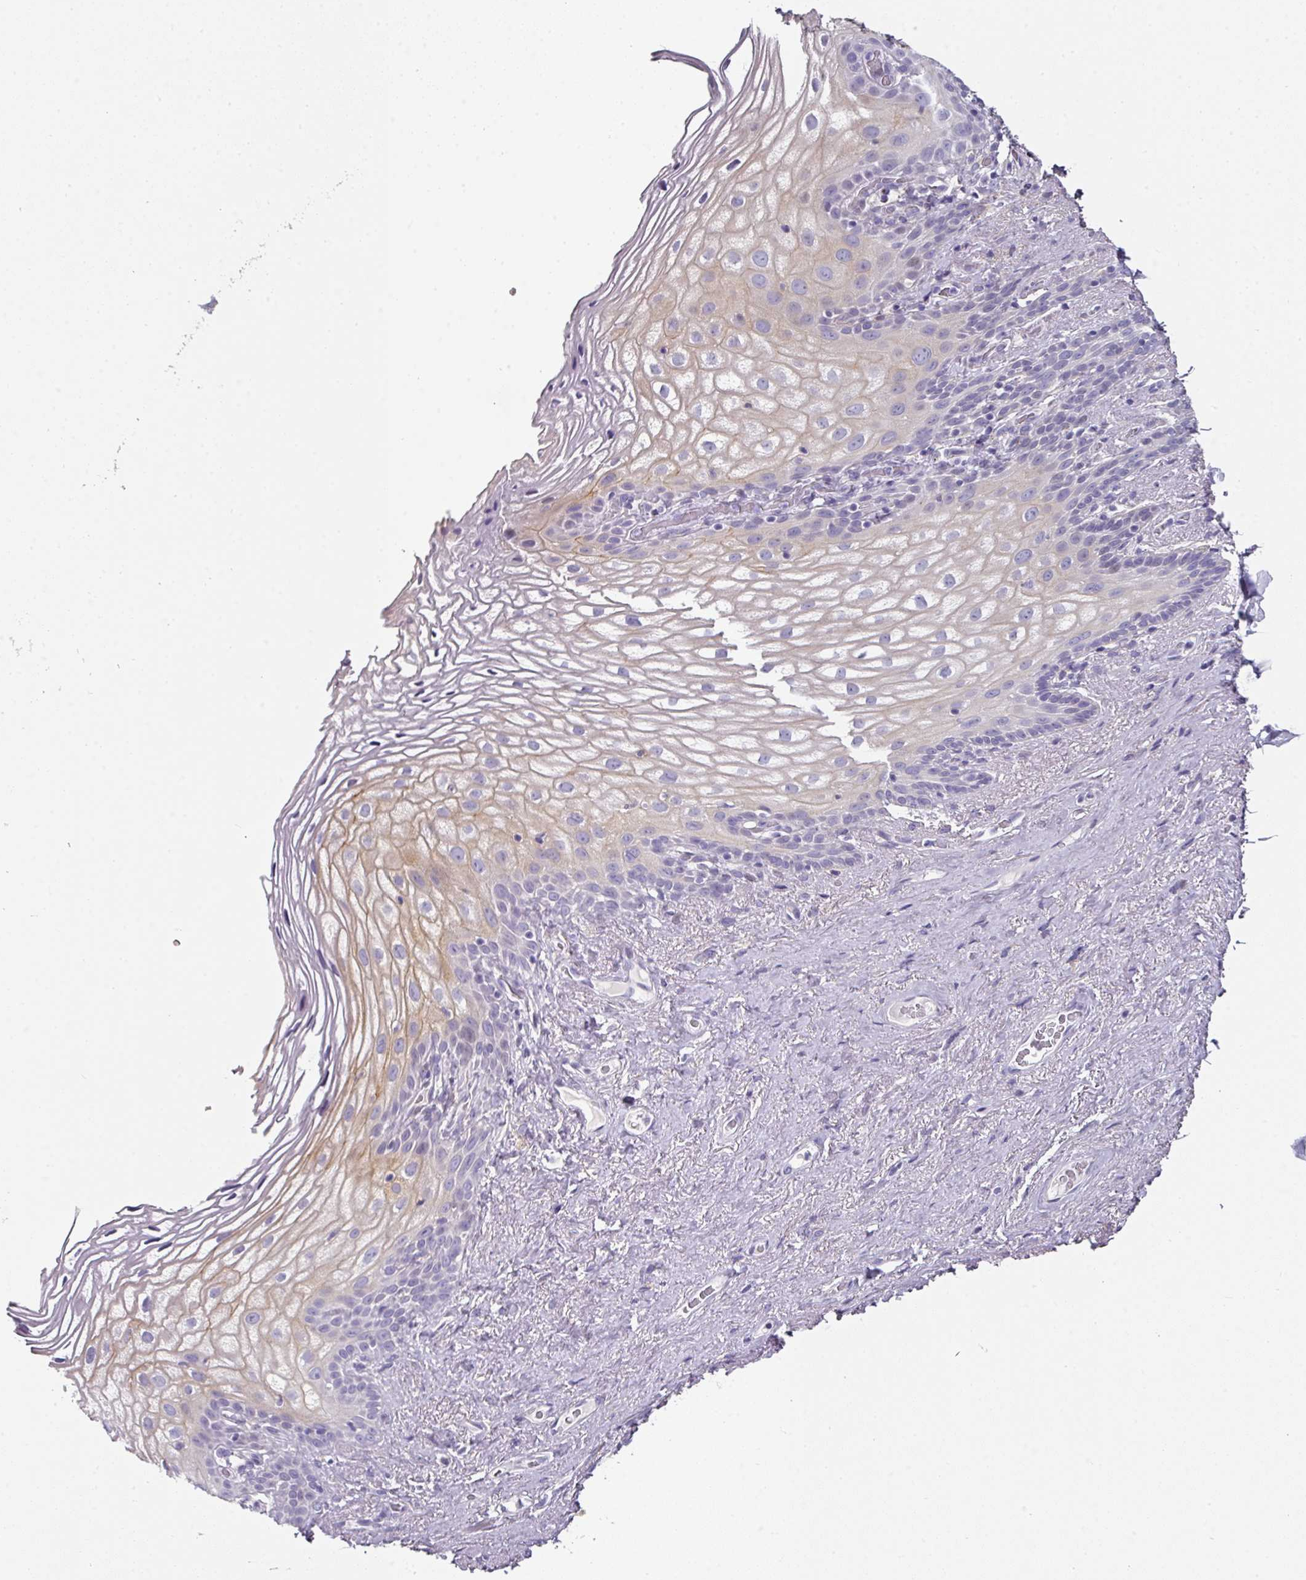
{"staining": {"intensity": "moderate", "quantity": "<25%", "location": "cytoplasmic/membranous"}, "tissue": "vagina", "cell_type": "Squamous epithelial cells", "image_type": "normal", "snomed": [{"axis": "morphology", "description": "Normal tissue, NOS"}, {"axis": "topography", "description": "Vagina"}, {"axis": "topography", "description": "Peripheral nerve tissue"}], "caption": "Squamous epithelial cells exhibit low levels of moderate cytoplasmic/membranous staining in approximately <25% of cells in benign human vagina.", "gene": "ANKRD29", "patient": {"sex": "female", "age": 71}}